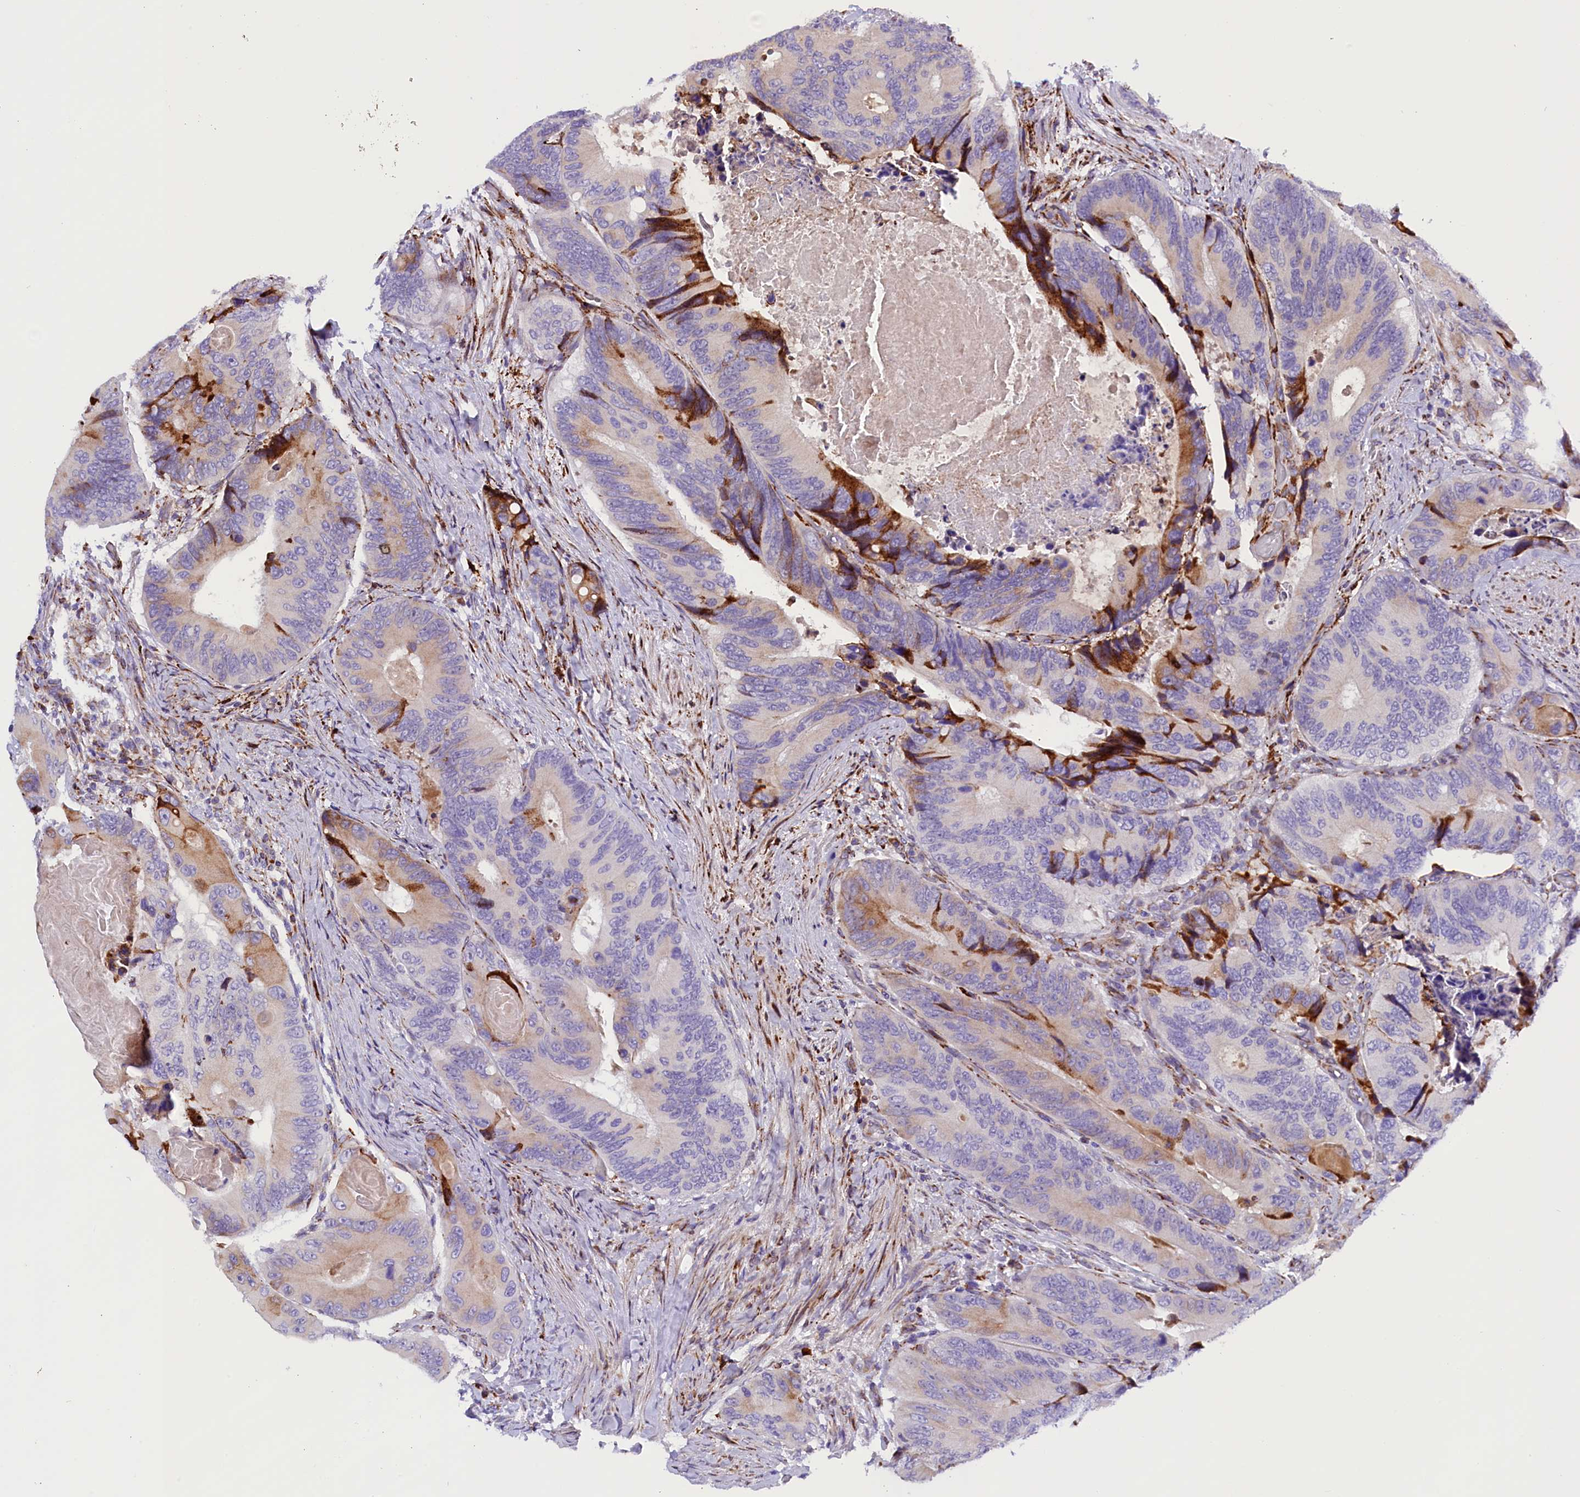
{"staining": {"intensity": "strong", "quantity": "<25%", "location": "cytoplasmic/membranous"}, "tissue": "colorectal cancer", "cell_type": "Tumor cells", "image_type": "cancer", "snomed": [{"axis": "morphology", "description": "Adenocarcinoma, NOS"}, {"axis": "topography", "description": "Colon"}], "caption": "Adenocarcinoma (colorectal) stained for a protein (brown) demonstrates strong cytoplasmic/membranous positive expression in about <25% of tumor cells.", "gene": "CMTR2", "patient": {"sex": "male", "age": 84}}